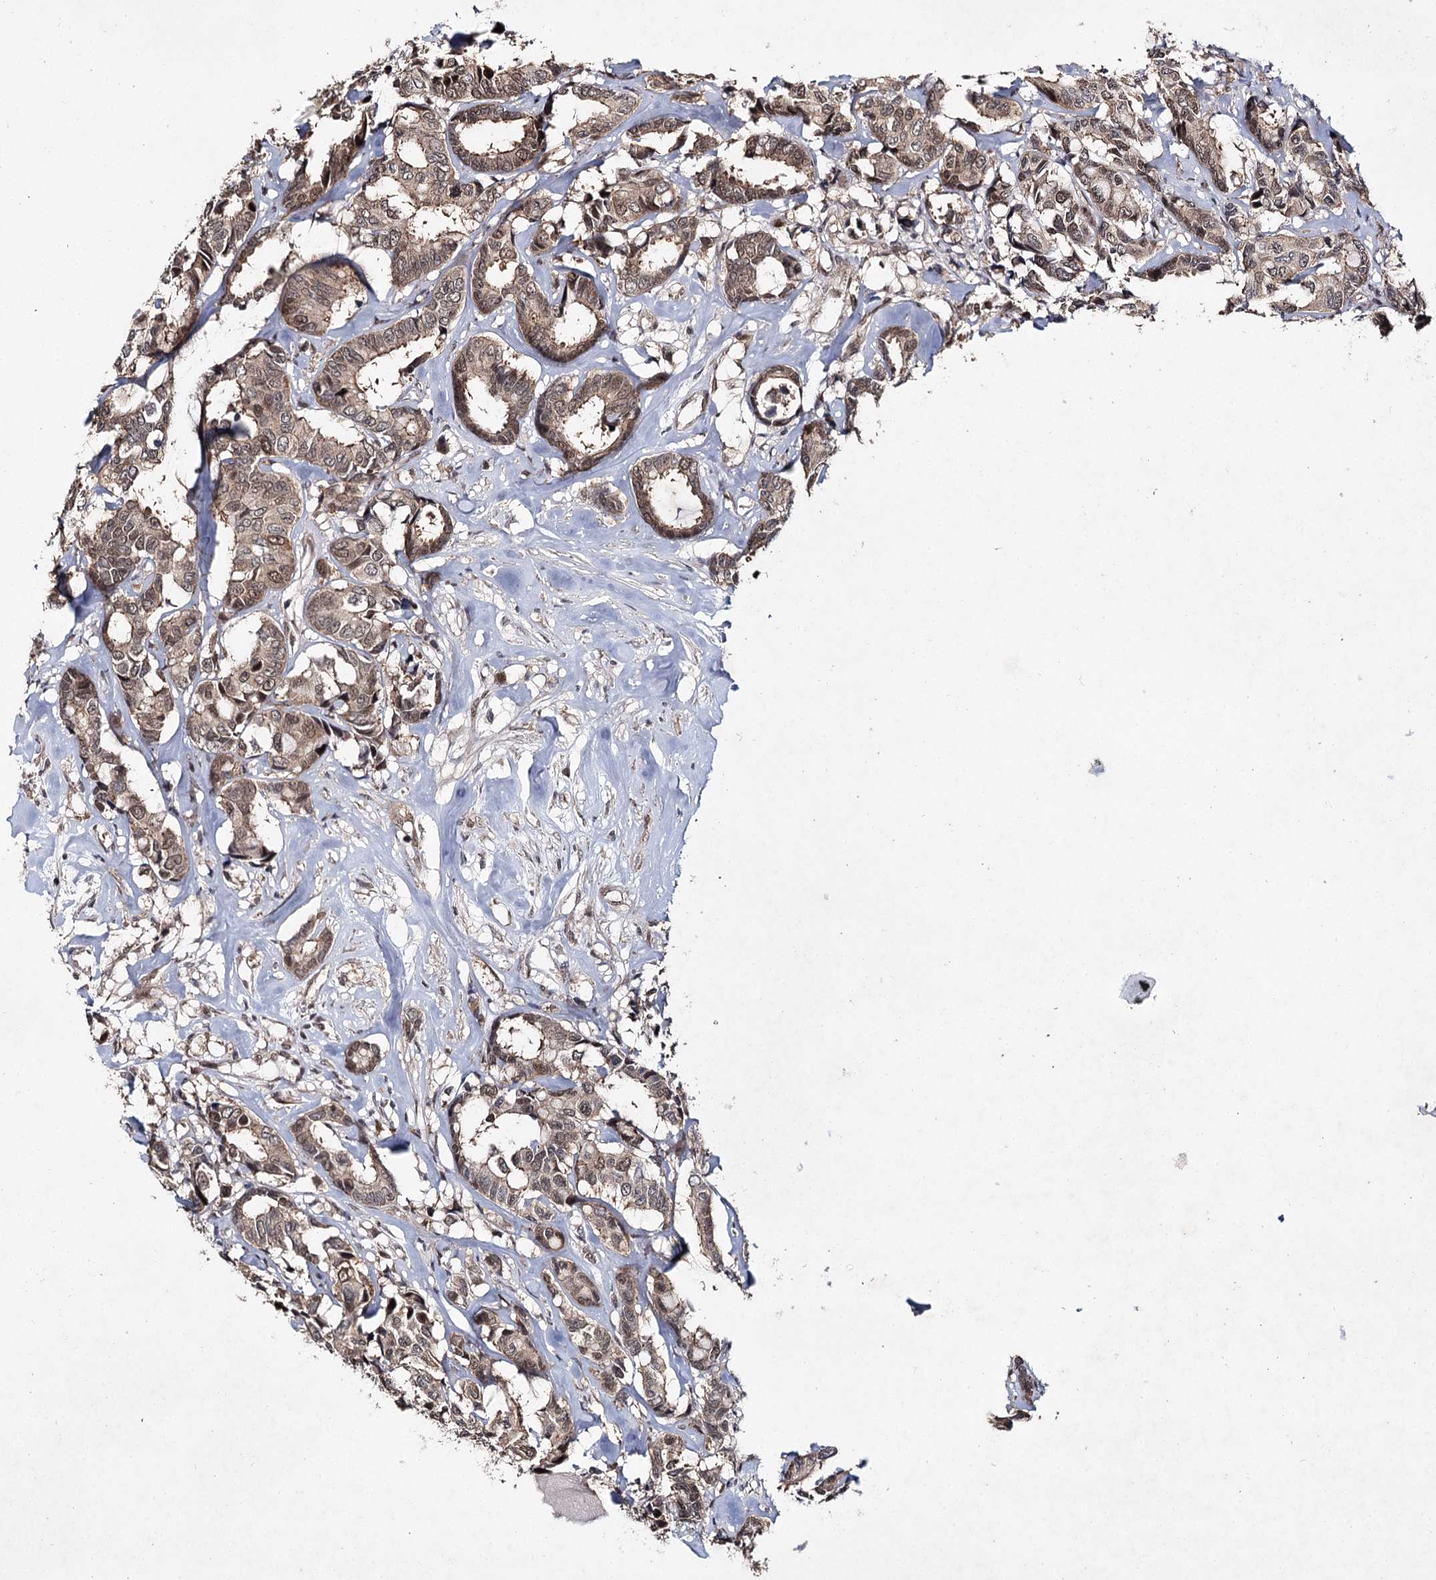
{"staining": {"intensity": "moderate", "quantity": ">75%", "location": "cytoplasmic/membranous,nuclear"}, "tissue": "breast cancer", "cell_type": "Tumor cells", "image_type": "cancer", "snomed": [{"axis": "morphology", "description": "Duct carcinoma"}, {"axis": "topography", "description": "Breast"}], "caption": "Breast cancer (infiltrating ductal carcinoma) was stained to show a protein in brown. There is medium levels of moderate cytoplasmic/membranous and nuclear expression in about >75% of tumor cells. (DAB (3,3'-diaminobenzidine) IHC with brightfield microscopy, high magnification).", "gene": "DCUN1D4", "patient": {"sex": "female", "age": 87}}